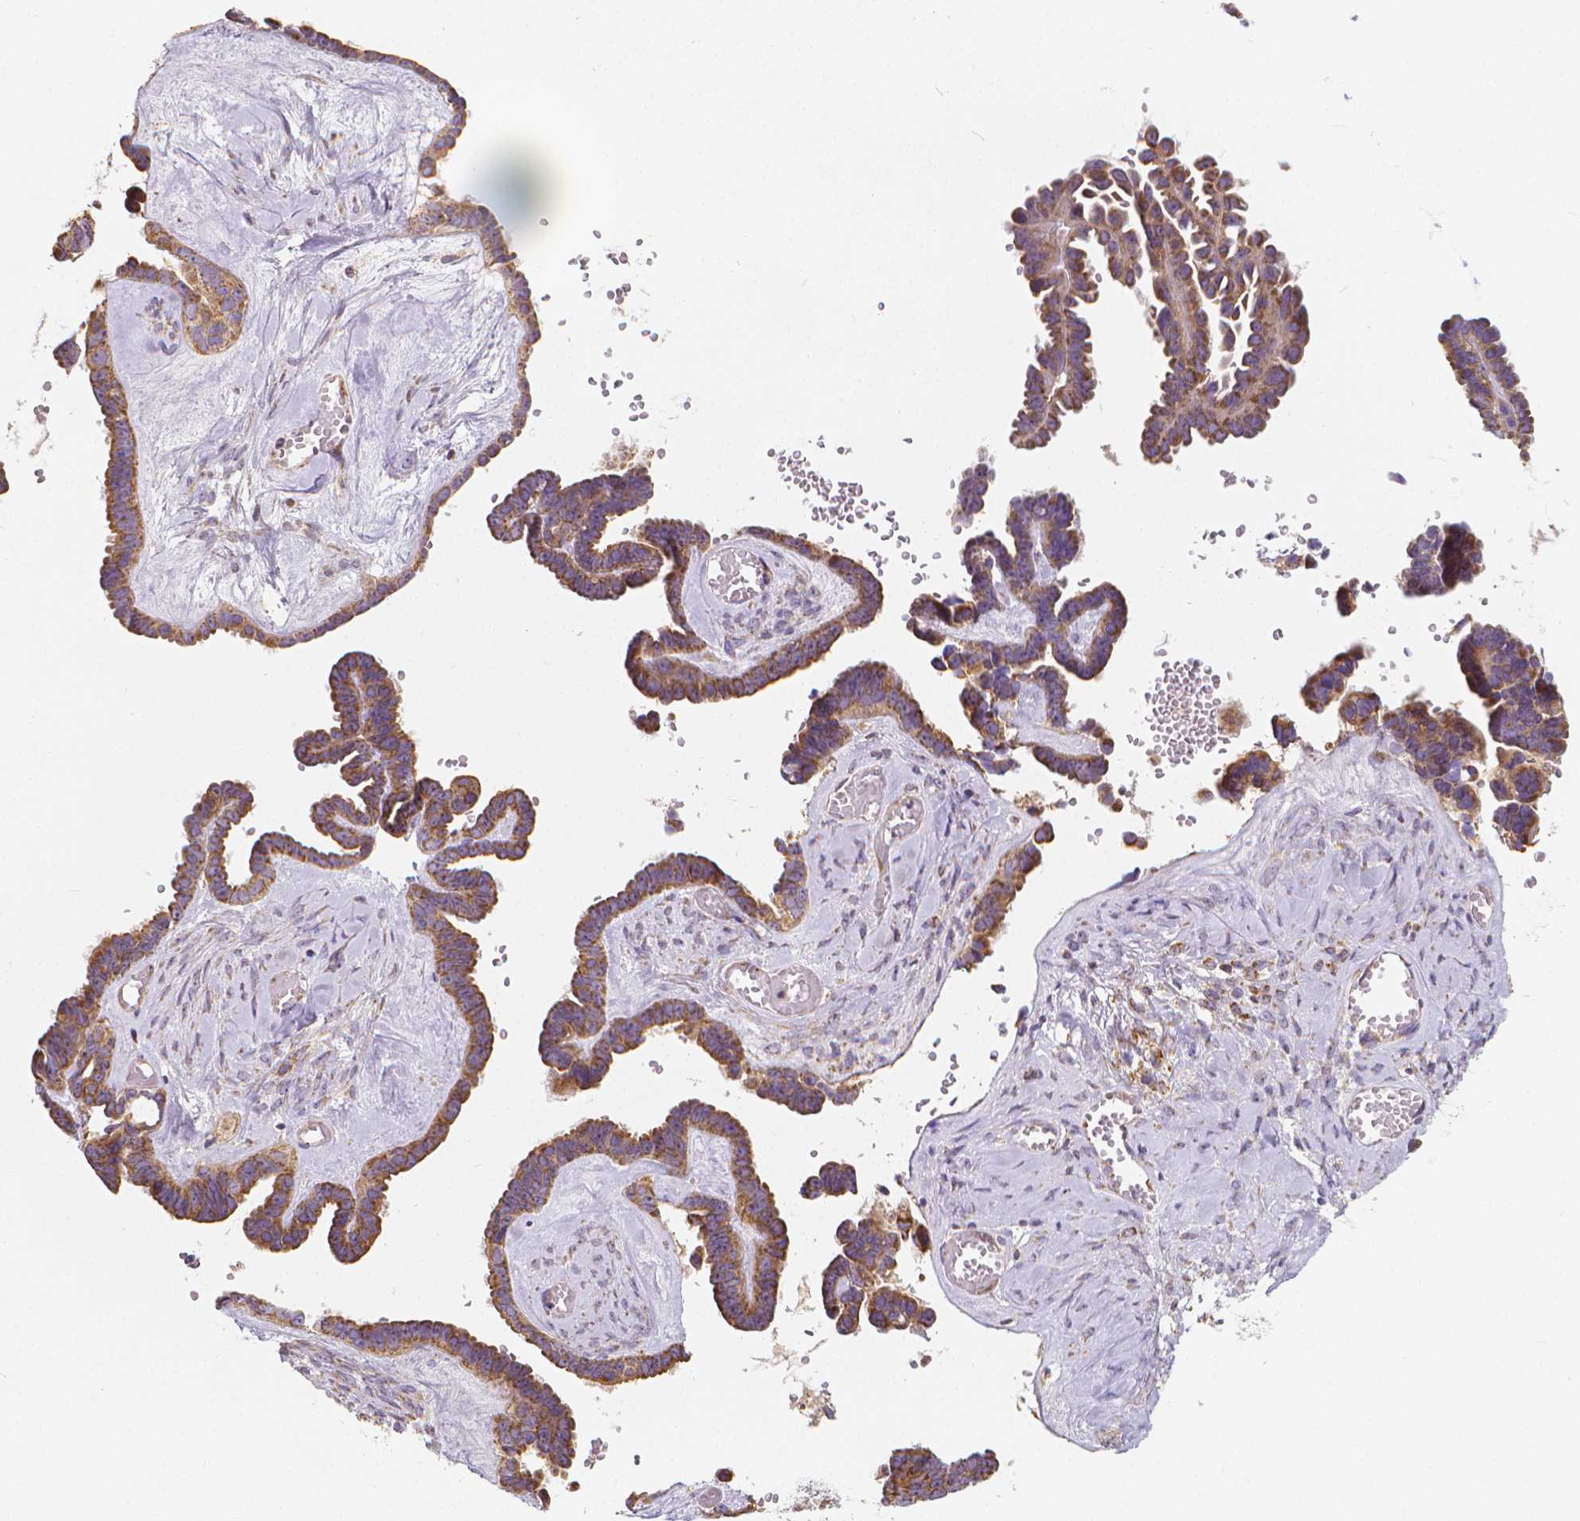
{"staining": {"intensity": "moderate", "quantity": ">75%", "location": "cytoplasmic/membranous"}, "tissue": "ovarian cancer", "cell_type": "Tumor cells", "image_type": "cancer", "snomed": [{"axis": "morphology", "description": "Cystadenocarcinoma, serous, NOS"}, {"axis": "topography", "description": "Ovary"}], "caption": "This image shows immunohistochemistry (IHC) staining of serous cystadenocarcinoma (ovarian), with medium moderate cytoplasmic/membranous positivity in approximately >75% of tumor cells.", "gene": "SNCAIP", "patient": {"sex": "female", "age": 69}}